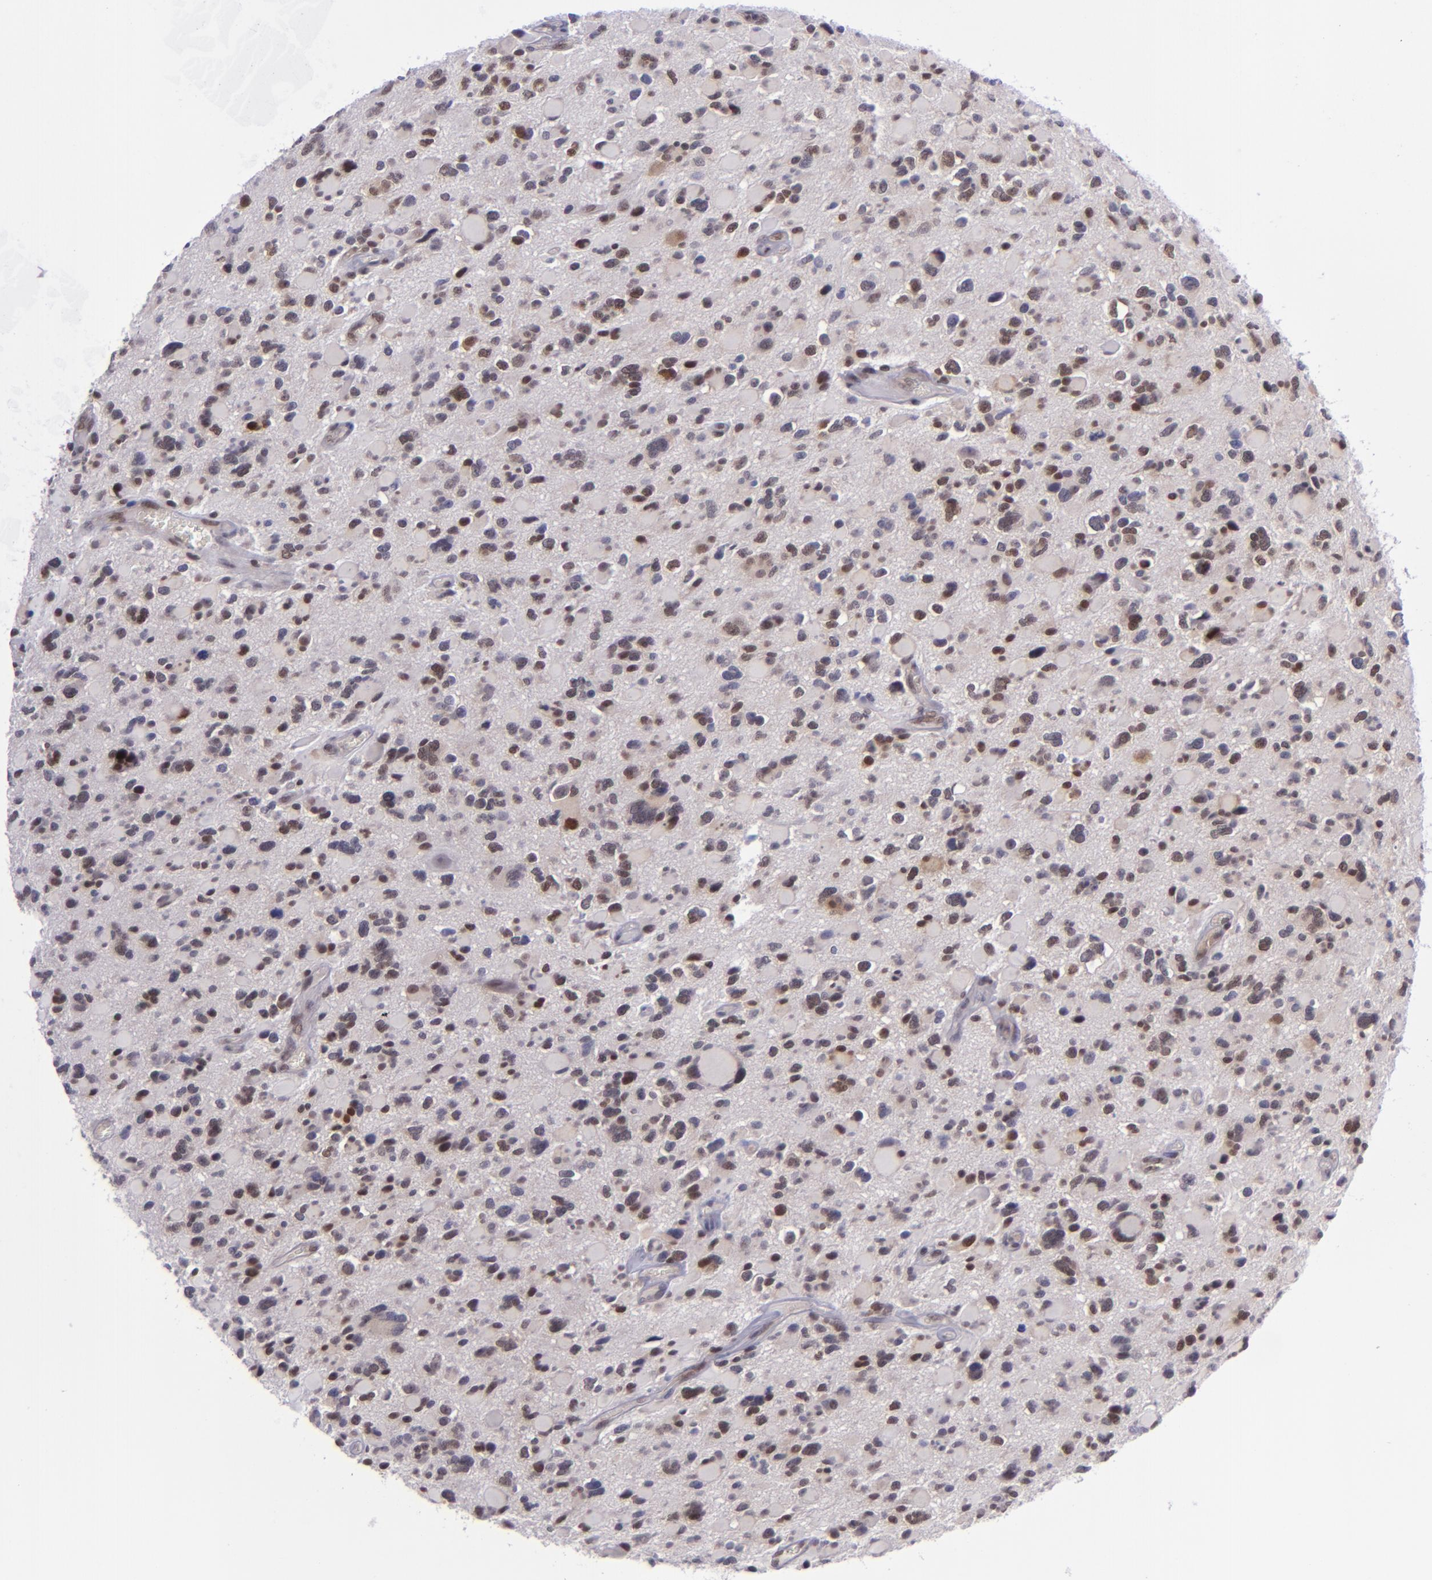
{"staining": {"intensity": "moderate", "quantity": "25%-75%", "location": "nuclear"}, "tissue": "glioma", "cell_type": "Tumor cells", "image_type": "cancer", "snomed": [{"axis": "morphology", "description": "Glioma, malignant, High grade"}, {"axis": "topography", "description": "Brain"}], "caption": "An immunohistochemistry image of neoplastic tissue is shown. Protein staining in brown shows moderate nuclear positivity in malignant high-grade glioma within tumor cells.", "gene": "BAG1", "patient": {"sex": "female", "age": 37}}